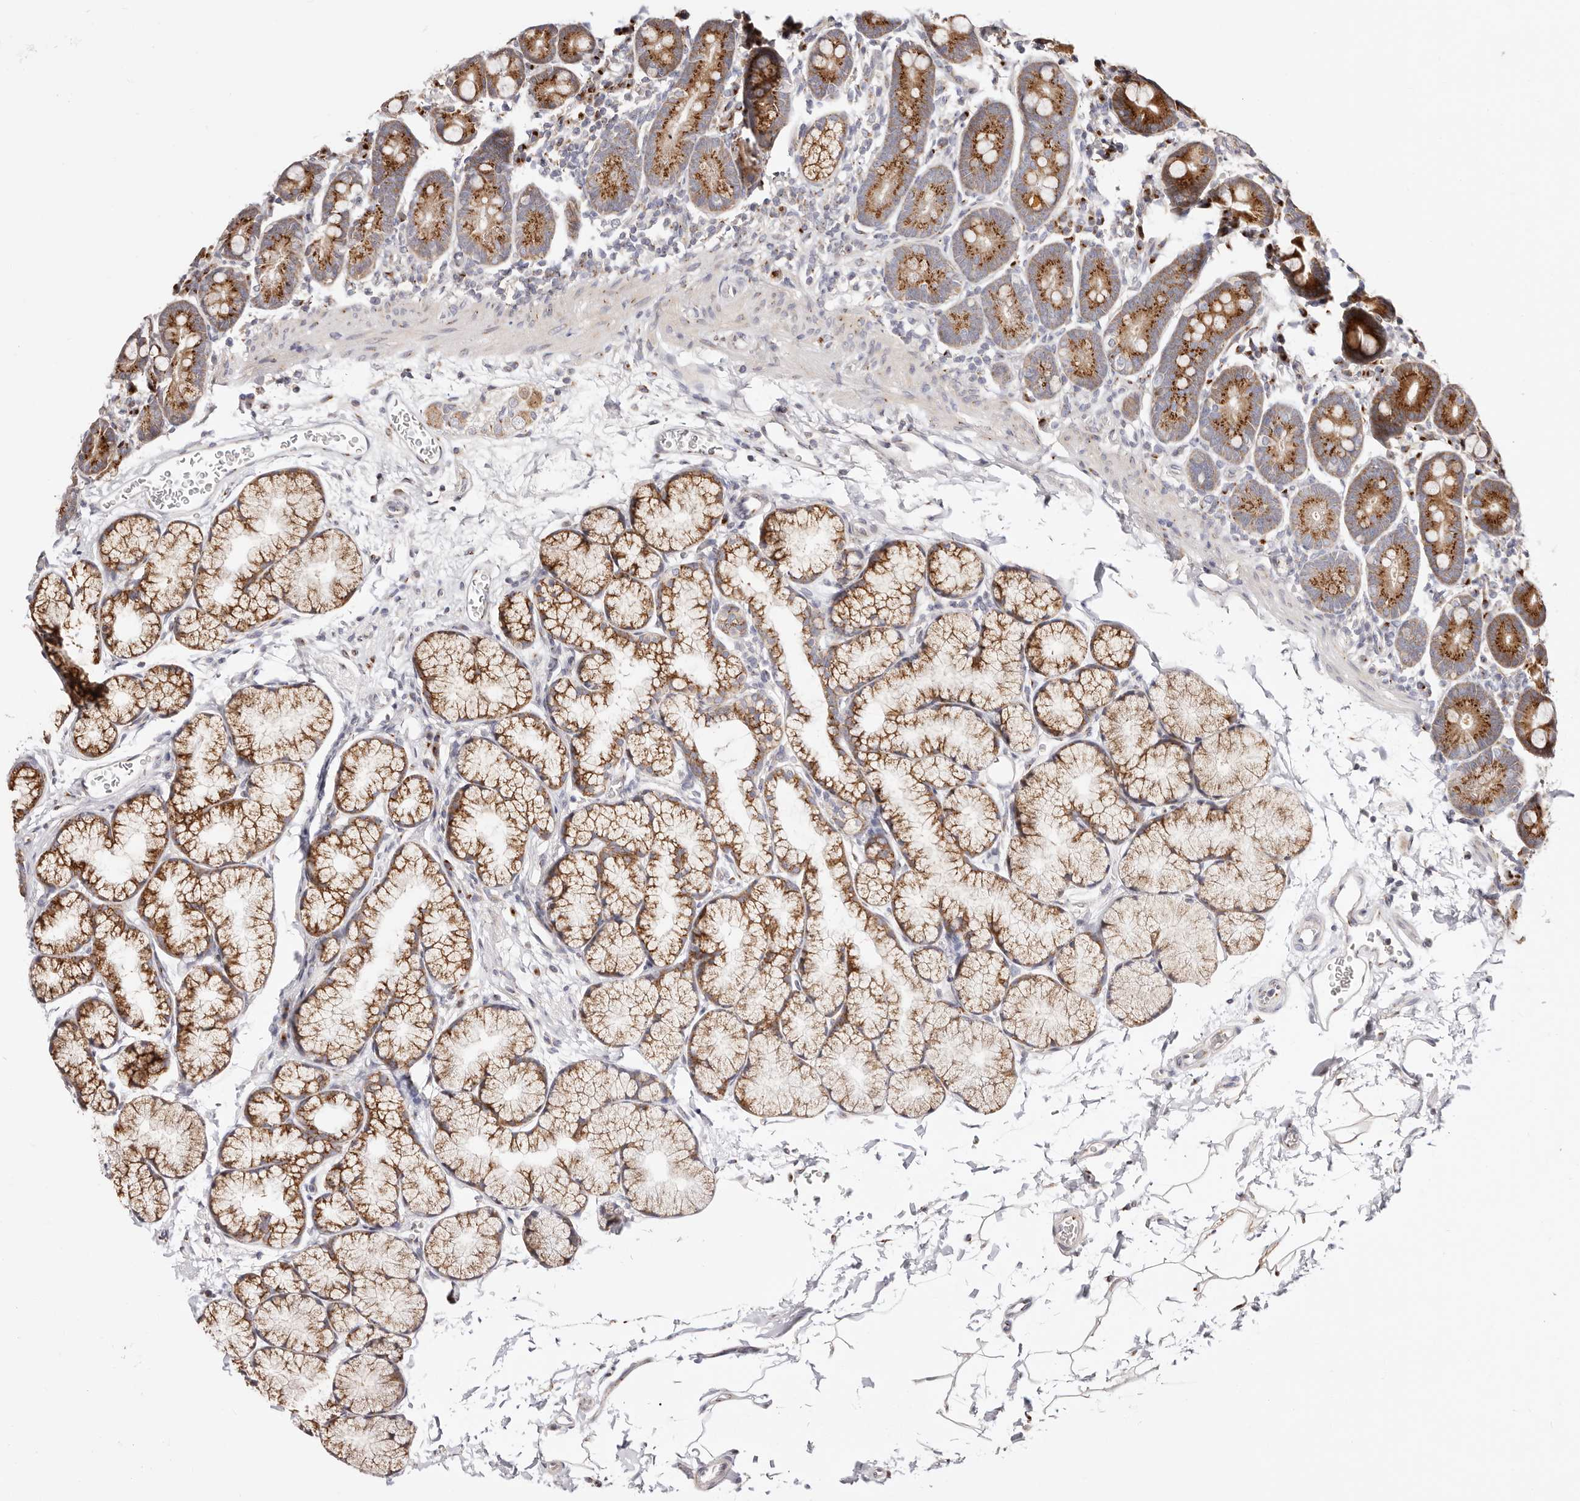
{"staining": {"intensity": "strong", "quantity": ">75%", "location": "cytoplasmic/membranous"}, "tissue": "duodenum", "cell_type": "Glandular cells", "image_type": "normal", "snomed": [{"axis": "morphology", "description": "Normal tissue, NOS"}, {"axis": "topography", "description": "Duodenum"}], "caption": "Duodenum stained with a protein marker demonstrates strong staining in glandular cells.", "gene": "MAPK6", "patient": {"sex": "male", "age": 35}}